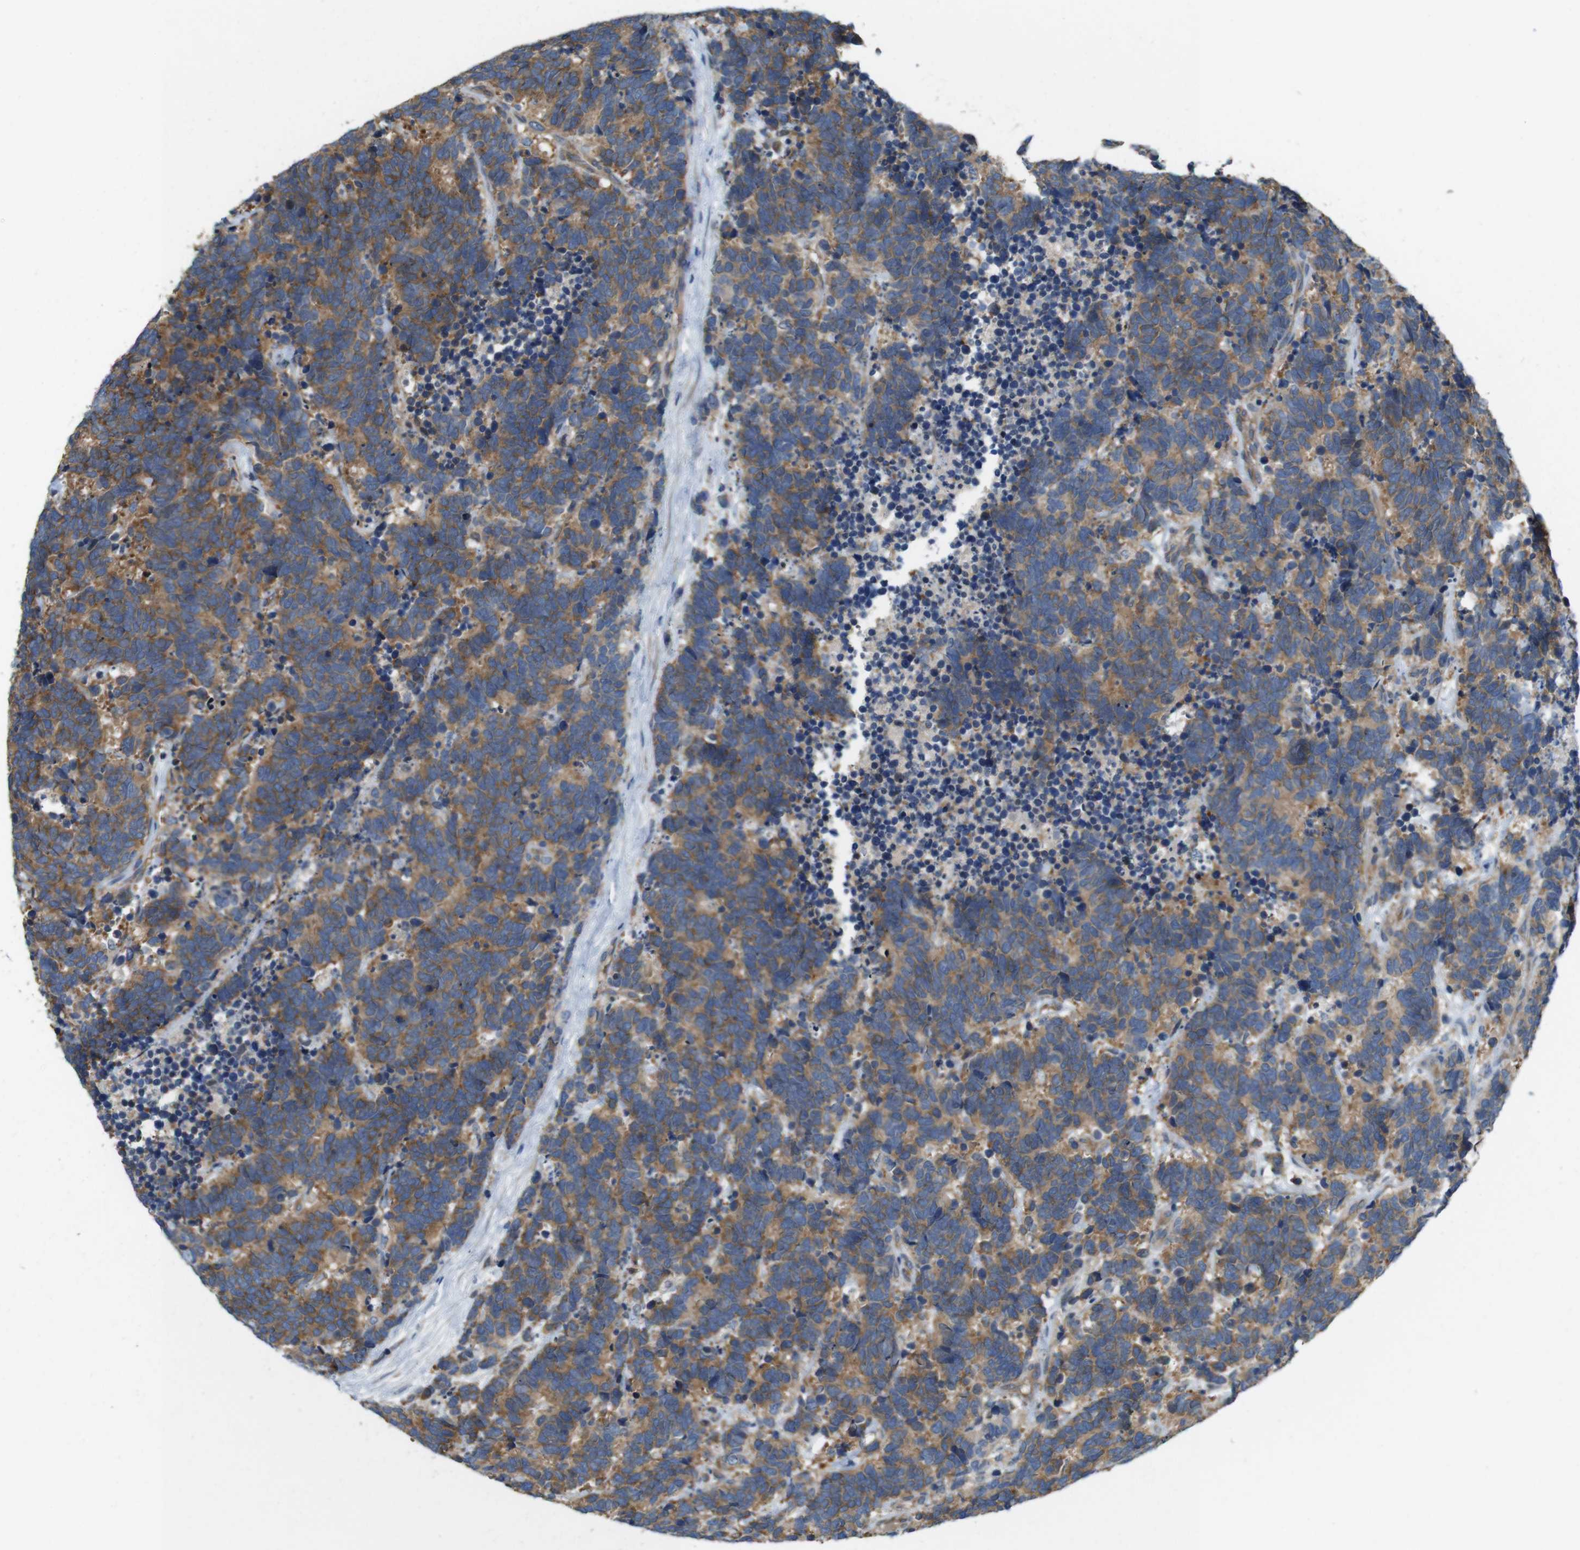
{"staining": {"intensity": "moderate", "quantity": ">75%", "location": "cytoplasmic/membranous"}, "tissue": "carcinoid", "cell_type": "Tumor cells", "image_type": "cancer", "snomed": [{"axis": "morphology", "description": "Carcinoma, NOS"}, {"axis": "morphology", "description": "Carcinoid, malignant, NOS"}, {"axis": "topography", "description": "Urinary bladder"}], "caption": "The photomicrograph demonstrates staining of carcinoid, revealing moderate cytoplasmic/membranous protein staining (brown color) within tumor cells.", "gene": "PCDH10", "patient": {"sex": "male", "age": 57}}